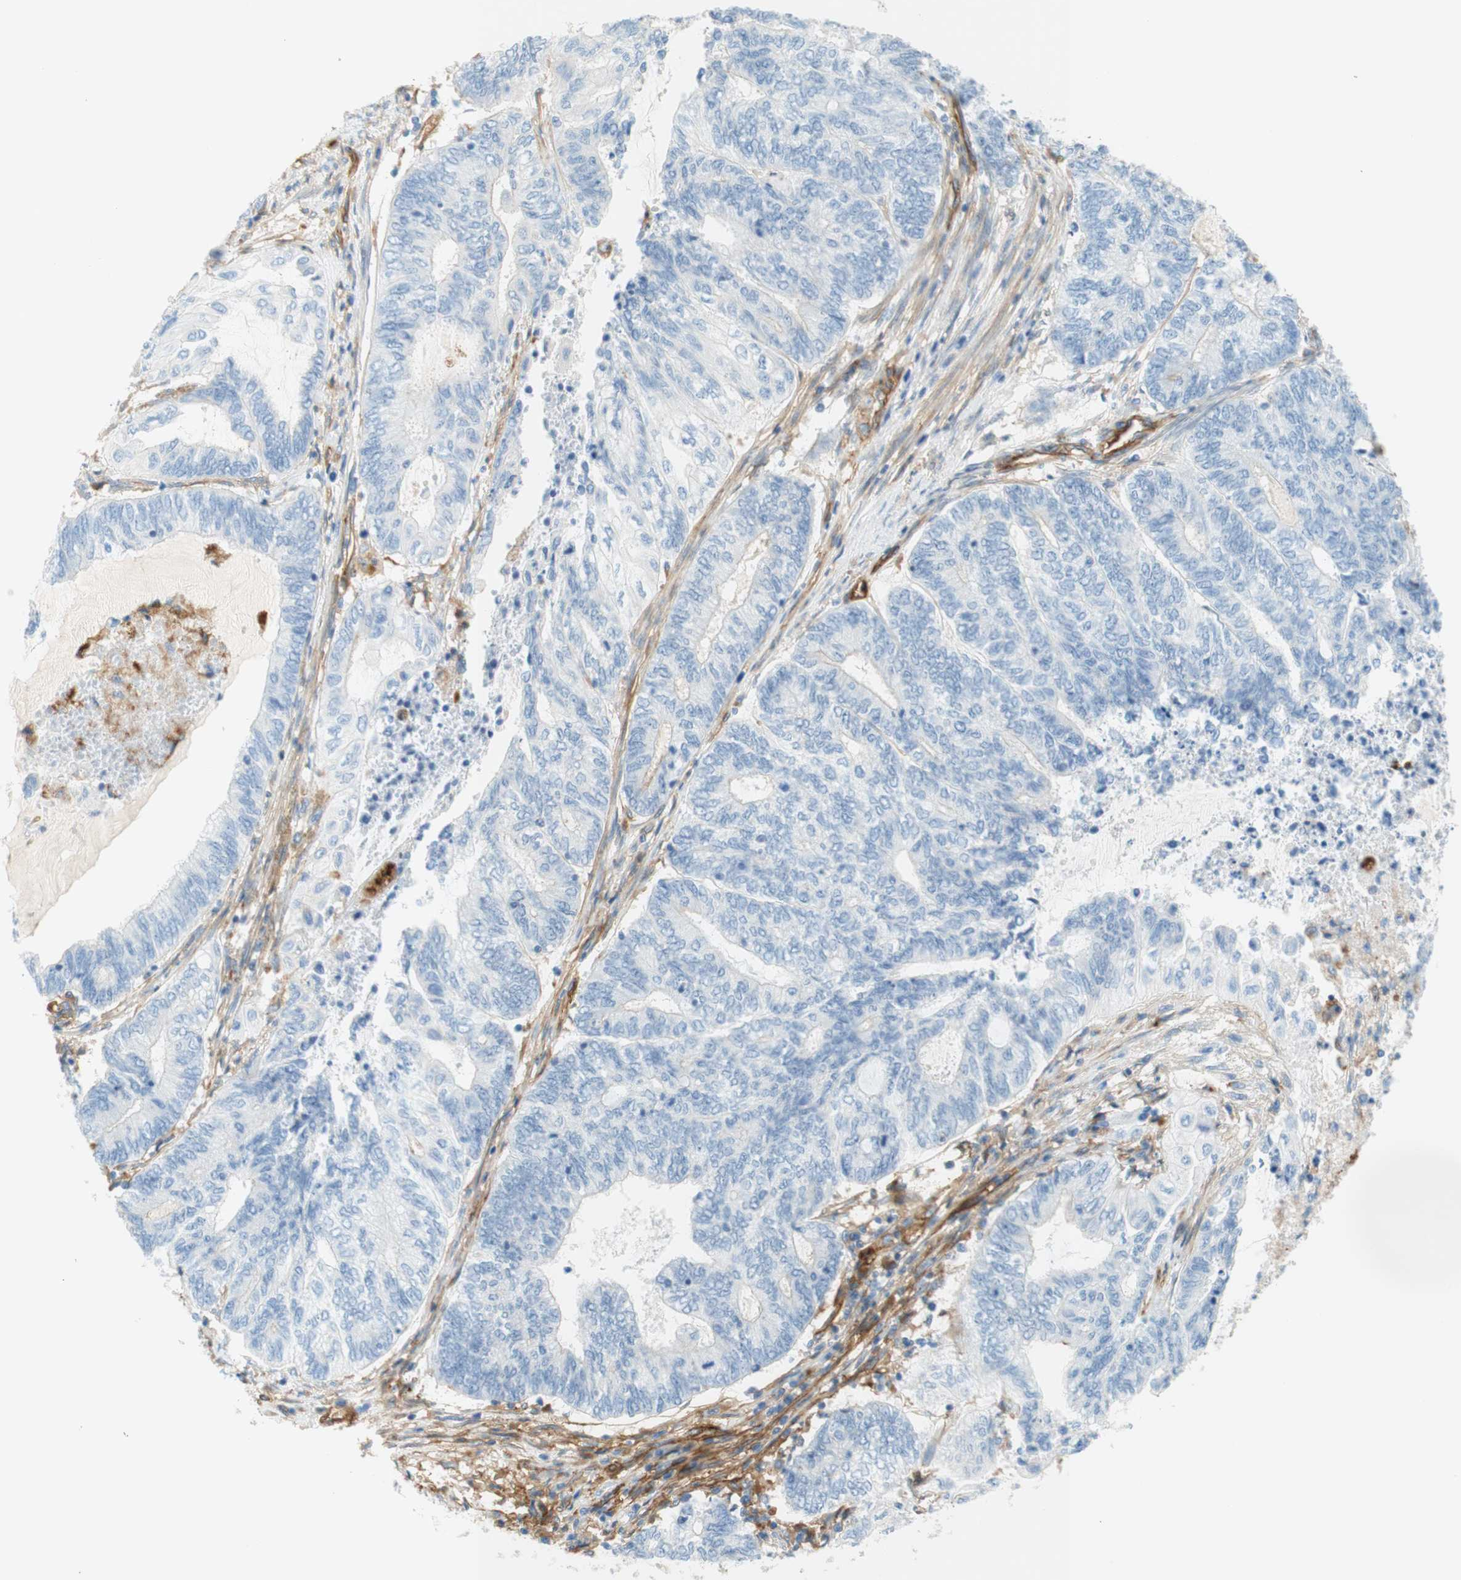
{"staining": {"intensity": "negative", "quantity": "none", "location": "none"}, "tissue": "endometrial cancer", "cell_type": "Tumor cells", "image_type": "cancer", "snomed": [{"axis": "morphology", "description": "Adenocarcinoma, NOS"}, {"axis": "topography", "description": "Uterus"}, {"axis": "topography", "description": "Endometrium"}], "caption": "DAB immunohistochemical staining of human endometrial cancer displays no significant positivity in tumor cells.", "gene": "STOM", "patient": {"sex": "female", "age": 70}}